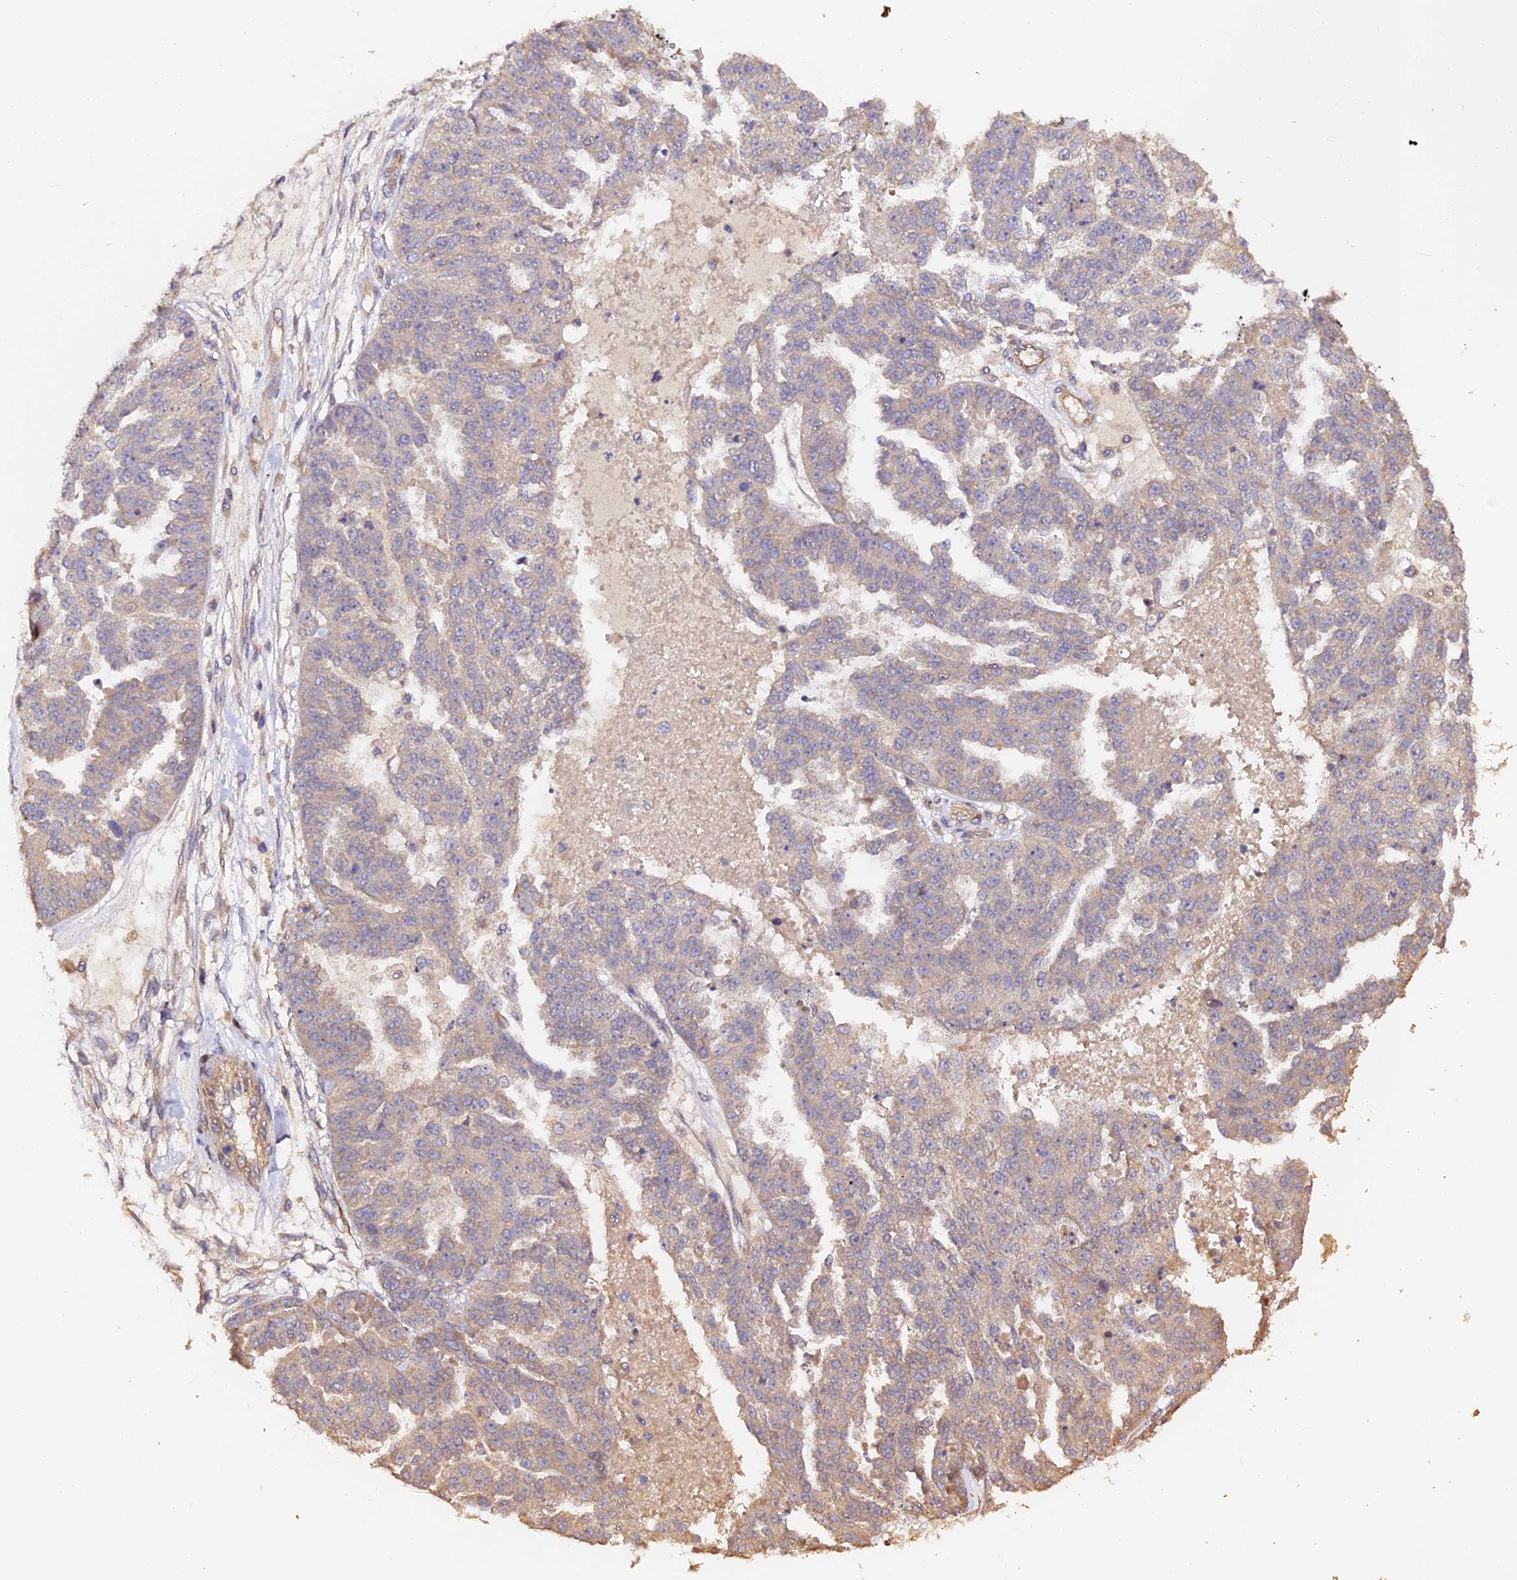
{"staining": {"intensity": "moderate", "quantity": "25%-75%", "location": "cytoplasmic/membranous"}, "tissue": "ovarian cancer", "cell_type": "Tumor cells", "image_type": "cancer", "snomed": [{"axis": "morphology", "description": "Cystadenocarcinoma, serous, NOS"}, {"axis": "topography", "description": "Ovary"}], "caption": "Immunohistochemistry (IHC) (DAB) staining of ovarian serous cystadenocarcinoma exhibits moderate cytoplasmic/membranous protein staining in about 25%-75% of tumor cells.", "gene": "TDO2", "patient": {"sex": "female", "age": 58}}